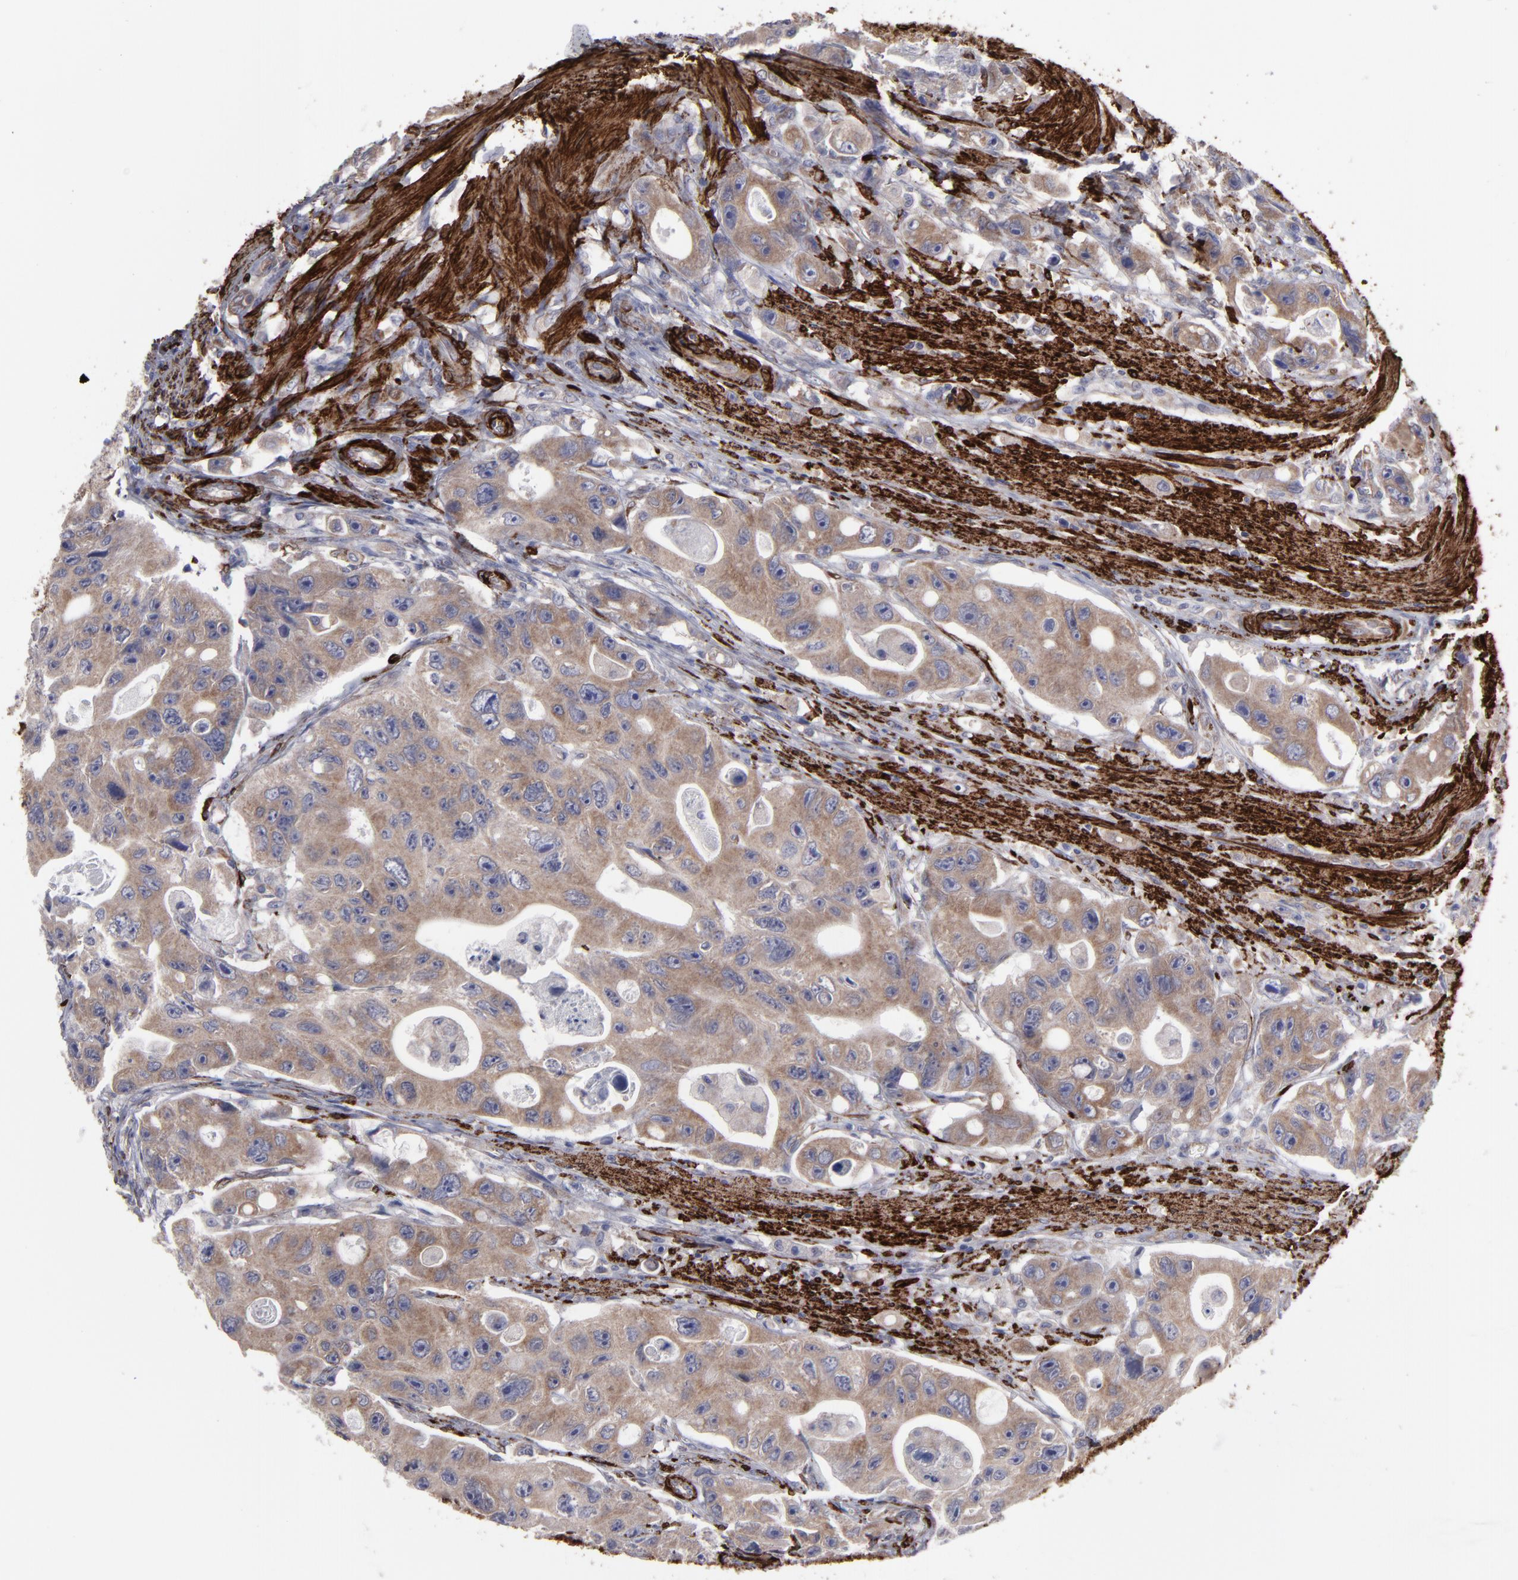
{"staining": {"intensity": "weak", "quantity": ">75%", "location": "cytoplasmic/membranous"}, "tissue": "colorectal cancer", "cell_type": "Tumor cells", "image_type": "cancer", "snomed": [{"axis": "morphology", "description": "Adenocarcinoma, NOS"}, {"axis": "topography", "description": "Colon"}], "caption": "The image demonstrates immunohistochemical staining of colorectal cancer. There is weak cytoplasmic/membranous expression is present in about >75% of tumor cells.", "gene": "SLMAP", "patient": {"sex": "female", "age": 46}}